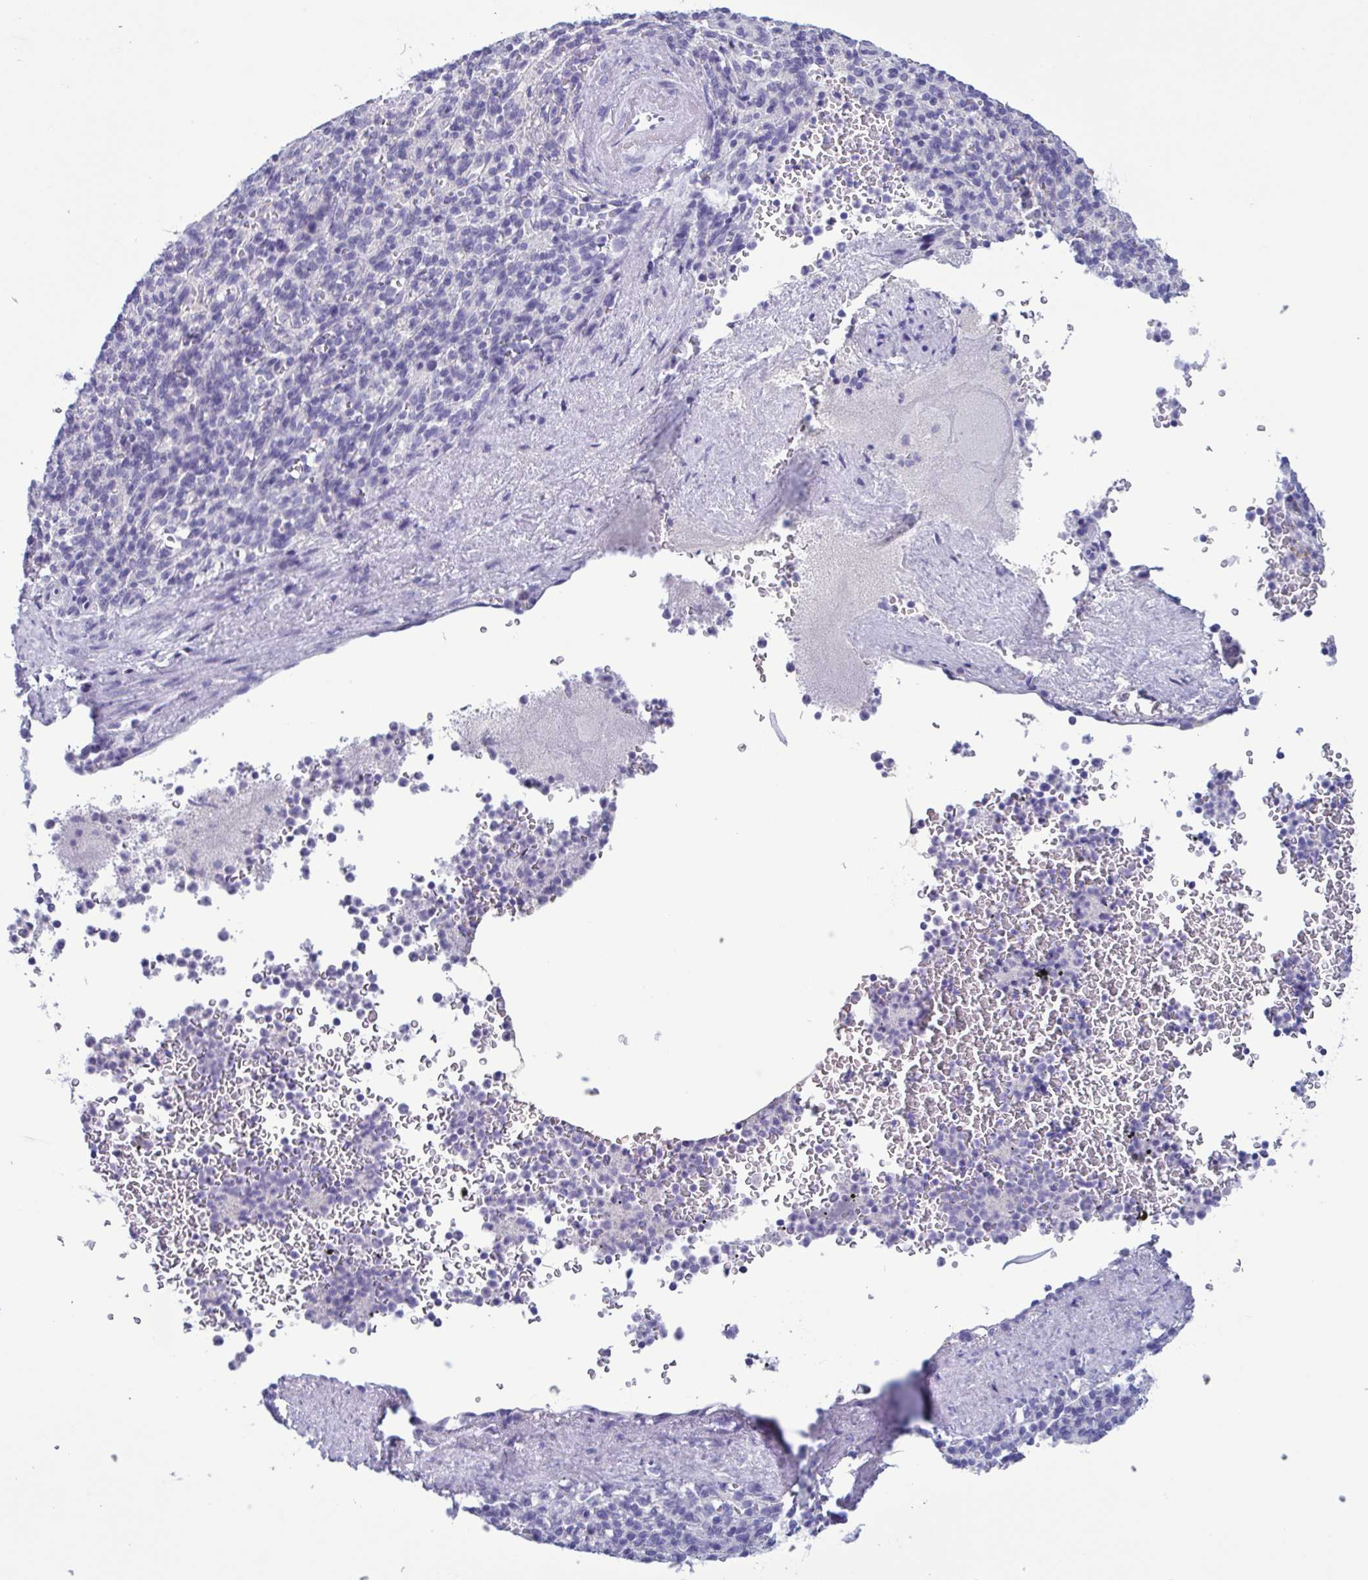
{"staining": {"intensity": "negative", "quantity": "none", "location": "none"}, "tissue": "spleen", "cell_type": "Cells in red pulp", "image_type": "normal", "snomed": [{"axis": "morphology", "description": "Normal tissue, NOS"}, {"axis": "topography", "description": "Spleen"}], "caption": "Immunohistochemistry (IHC) photomicrograph of unremarkable spleen: human spleen stained with DAB shows no significant protein positivity in cells in red pulp. (DAB (3,3'-diaminobenzidine) immunohistochemistry visualized using brightfield microscopy, high magnification).", "gene": "INAFM1", "patient": {"sex": "female", "age": 74}}